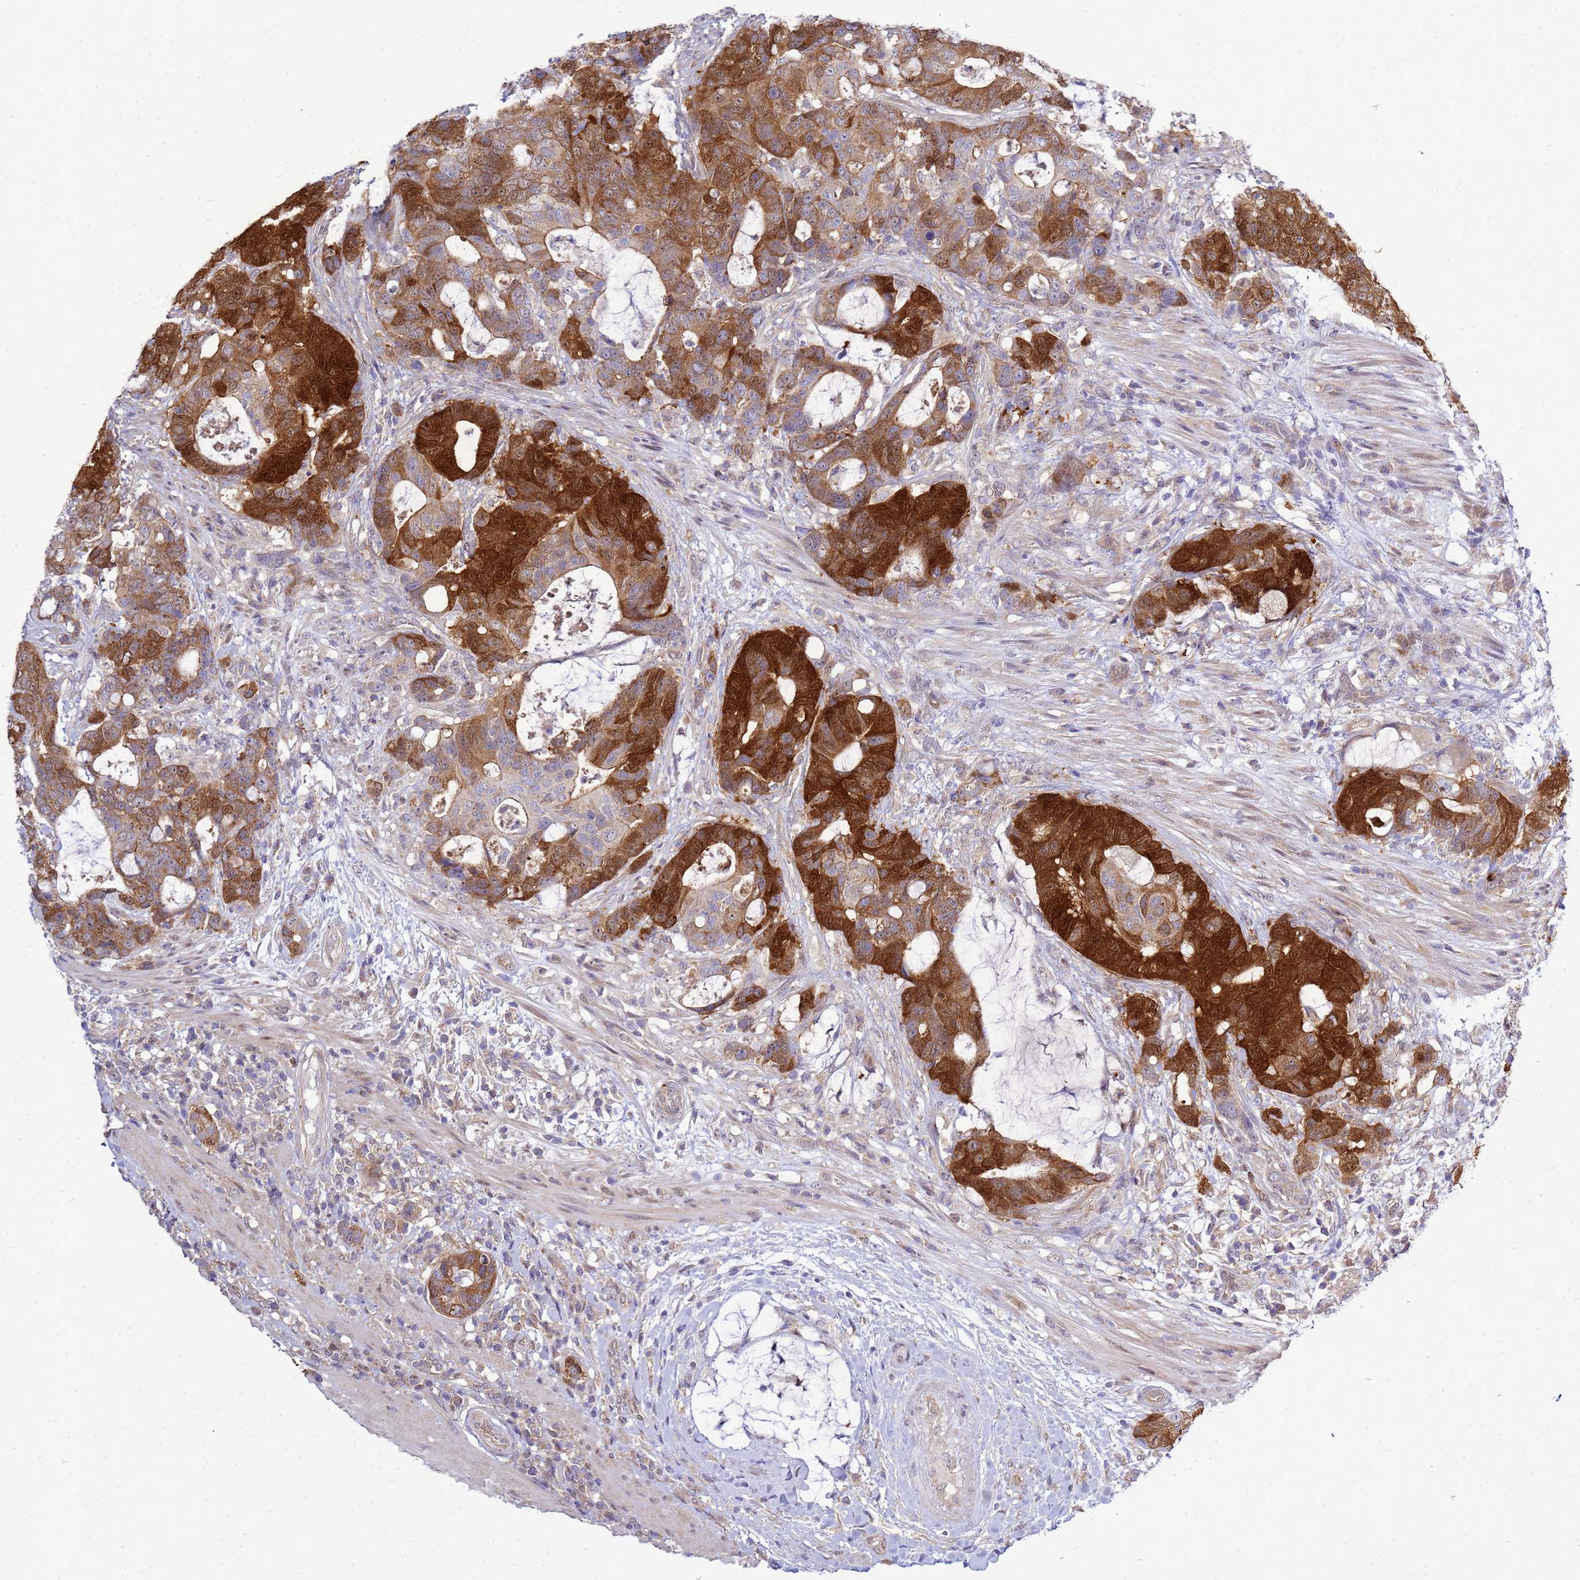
{"staining": {"intensity": "strong", "quantity": ">75%", "location": "cytoplasmic/membranous,nuclear"}, "tissue": "colorectal cancer", "cell_type": "Tumor cells", "image_type": "cancer", "snomed": [{"axis": "morphology", "description": "Adenocarcinoma, NOS"}, {"axis": "topography", "description": "Colon"}], "caption": "A micrograph showing strong cytoplasmic/membranous and nuclear staining in approximately >75% of tumor cells in colorectal cancer, as visualized by brown immunohistochemical staining.", "gene": "EIF4EBP3", "patient": {"sex": "female", "age": 82}}